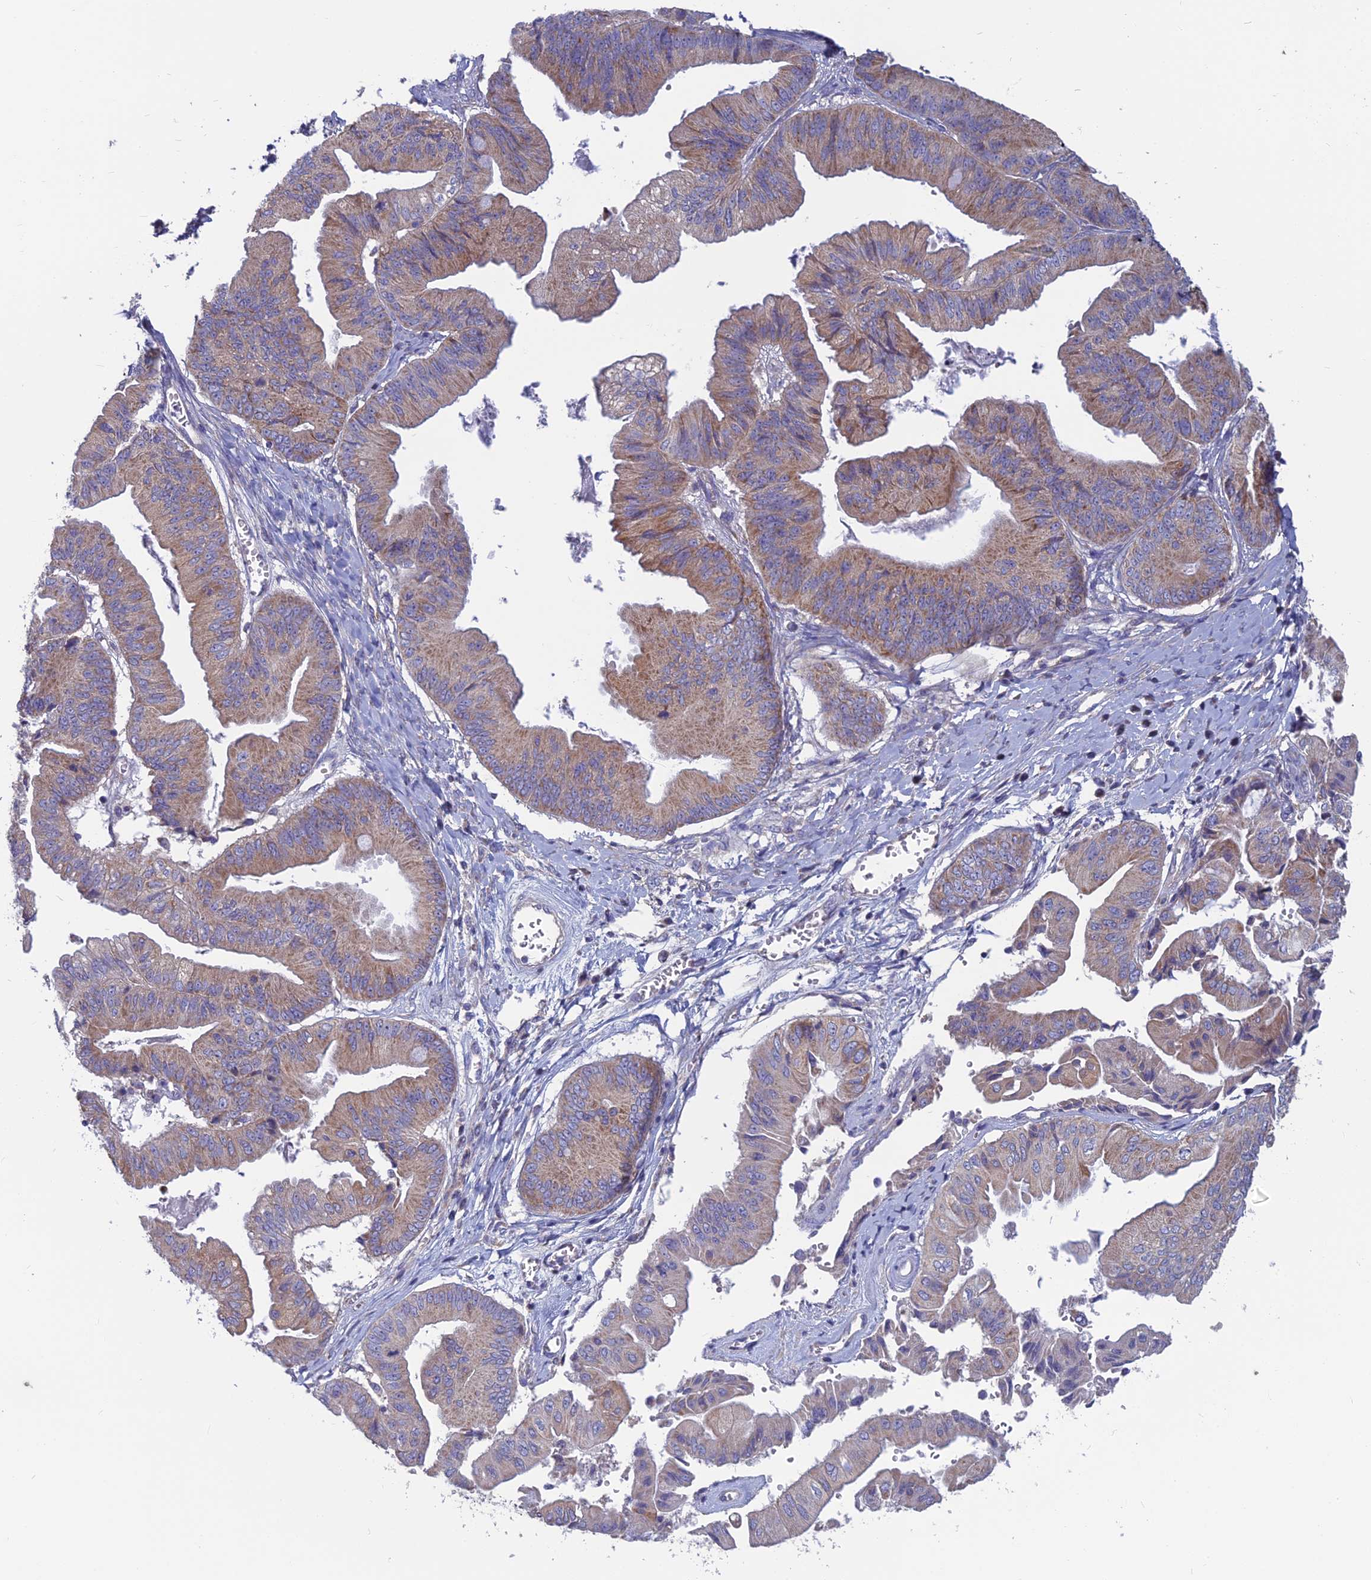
{"staining": {"intensity": "weak", "quantity": ">75%", "location": "cytoplasmic/membranous"}, "tissue": "ovarian cancer", "cell_type": "Tumor cells", "image_type": "cancer", "snomed": [{"axis": "morphology", "description": "Cystadenocarcinoma, mucinous, NOS"}, {"axis": "topography", "description": "Ovary"}], "caption": "Mucinous cystadenocarcinoma (ovarian) stained with immunohistochemistry (IHC) shows weak cytoplasmic/membranous expression in approximately >75% of tumor cells.", "gene": "COX20", "patient": {"sex": "female", "age": 61}}